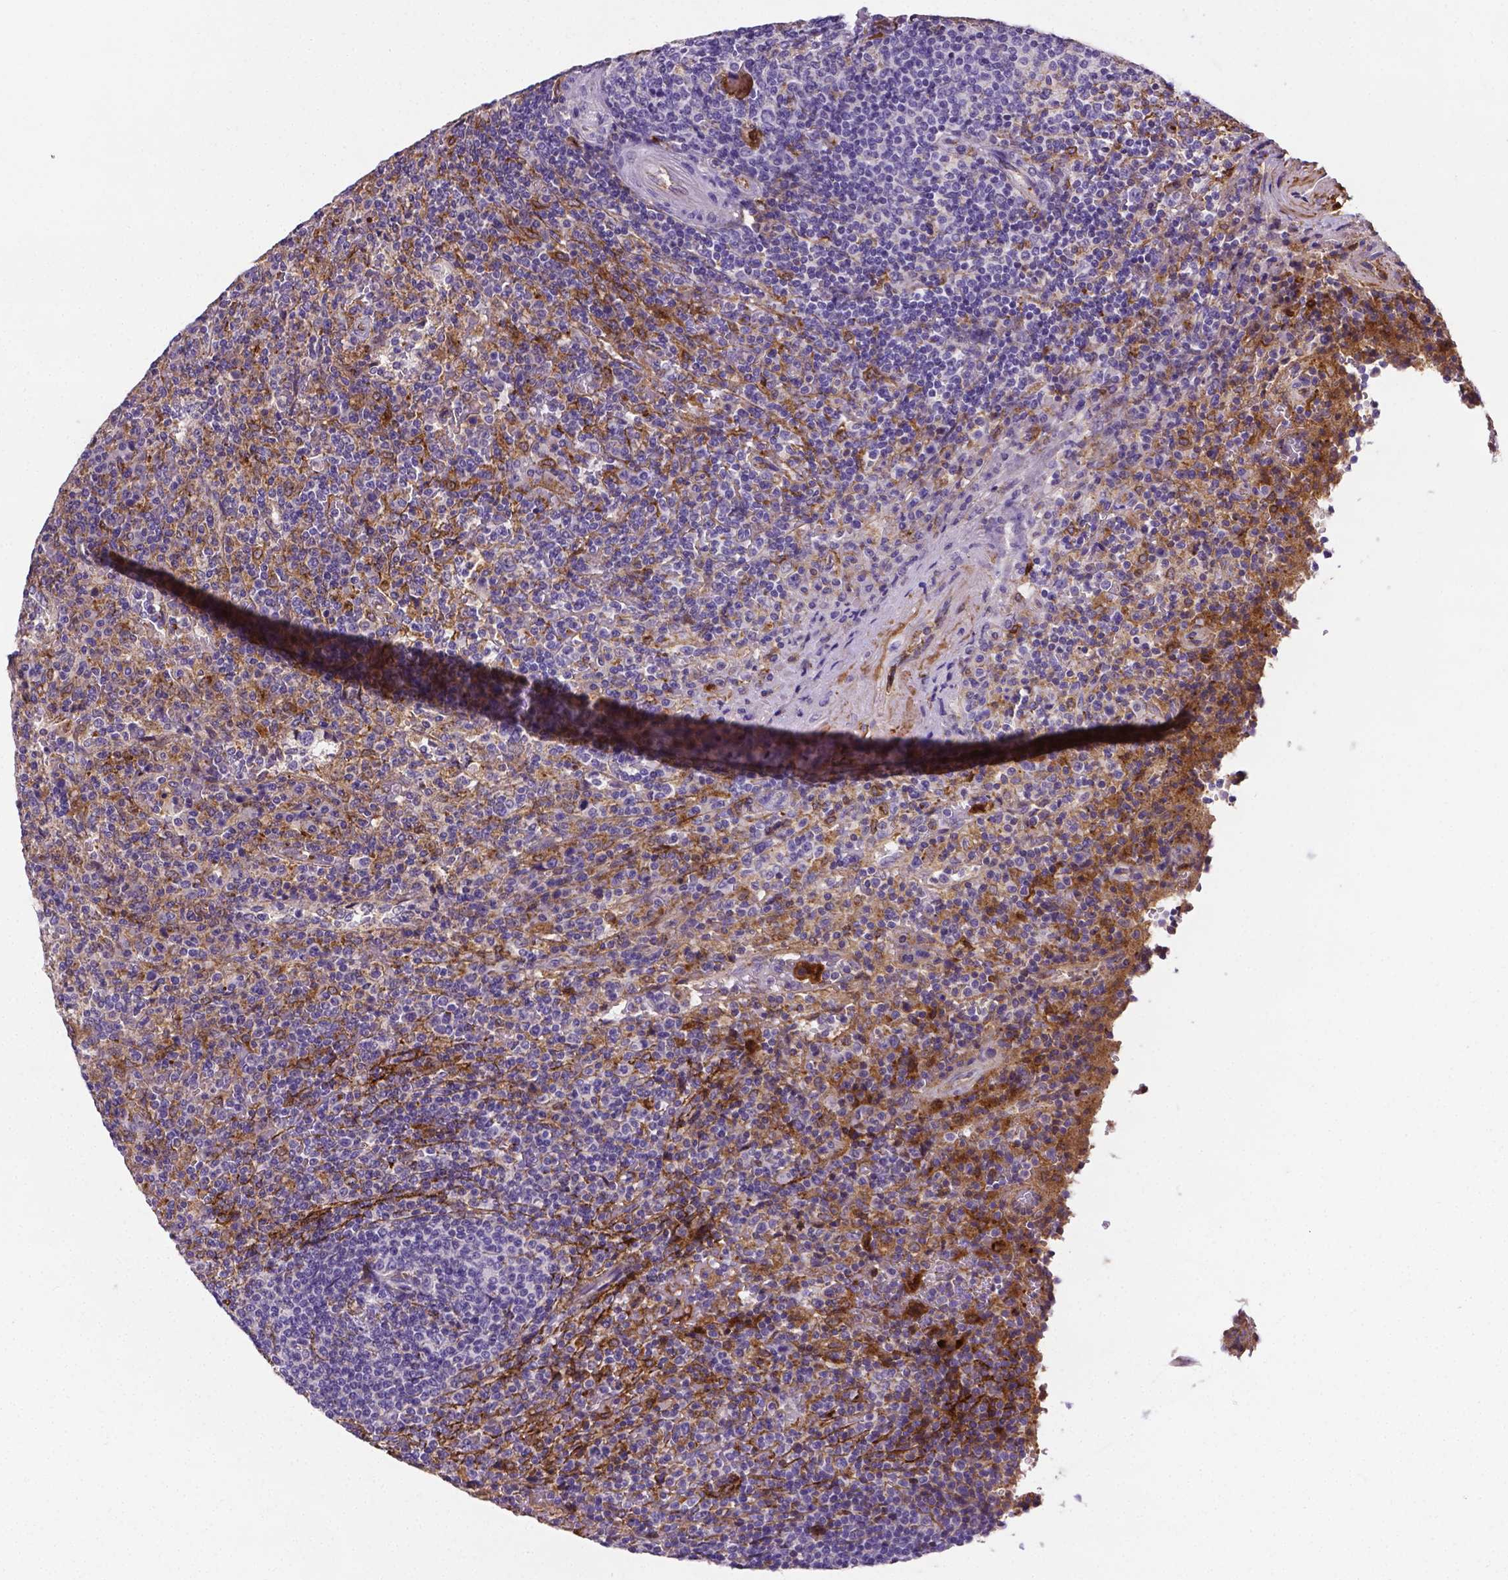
{"staining": {"intensity": "negative", "quantity": "none", "location": "none"}, "tissue": "lymphoma", "cell_type": "Tumor cells", "image_type": "cancer", "snomed": [{"axis": "morphology", "description": "Malignant lymphoma, non-Hodgkin's type, Low grade"}, {"axis": "topography", "description": "Spleen"}], "caption": "Immunohistochemical staining of low-grade malignant lymphoma, non-Hodgkin's type displays no significant positivity in tumor cells. (DAB (3,3'-diaminobenzidine) immunohistochemistry visualized using brightfield microscopy, high magnification).", "gene": "APOE", "patient": {"sex": "male", "age": 62}}